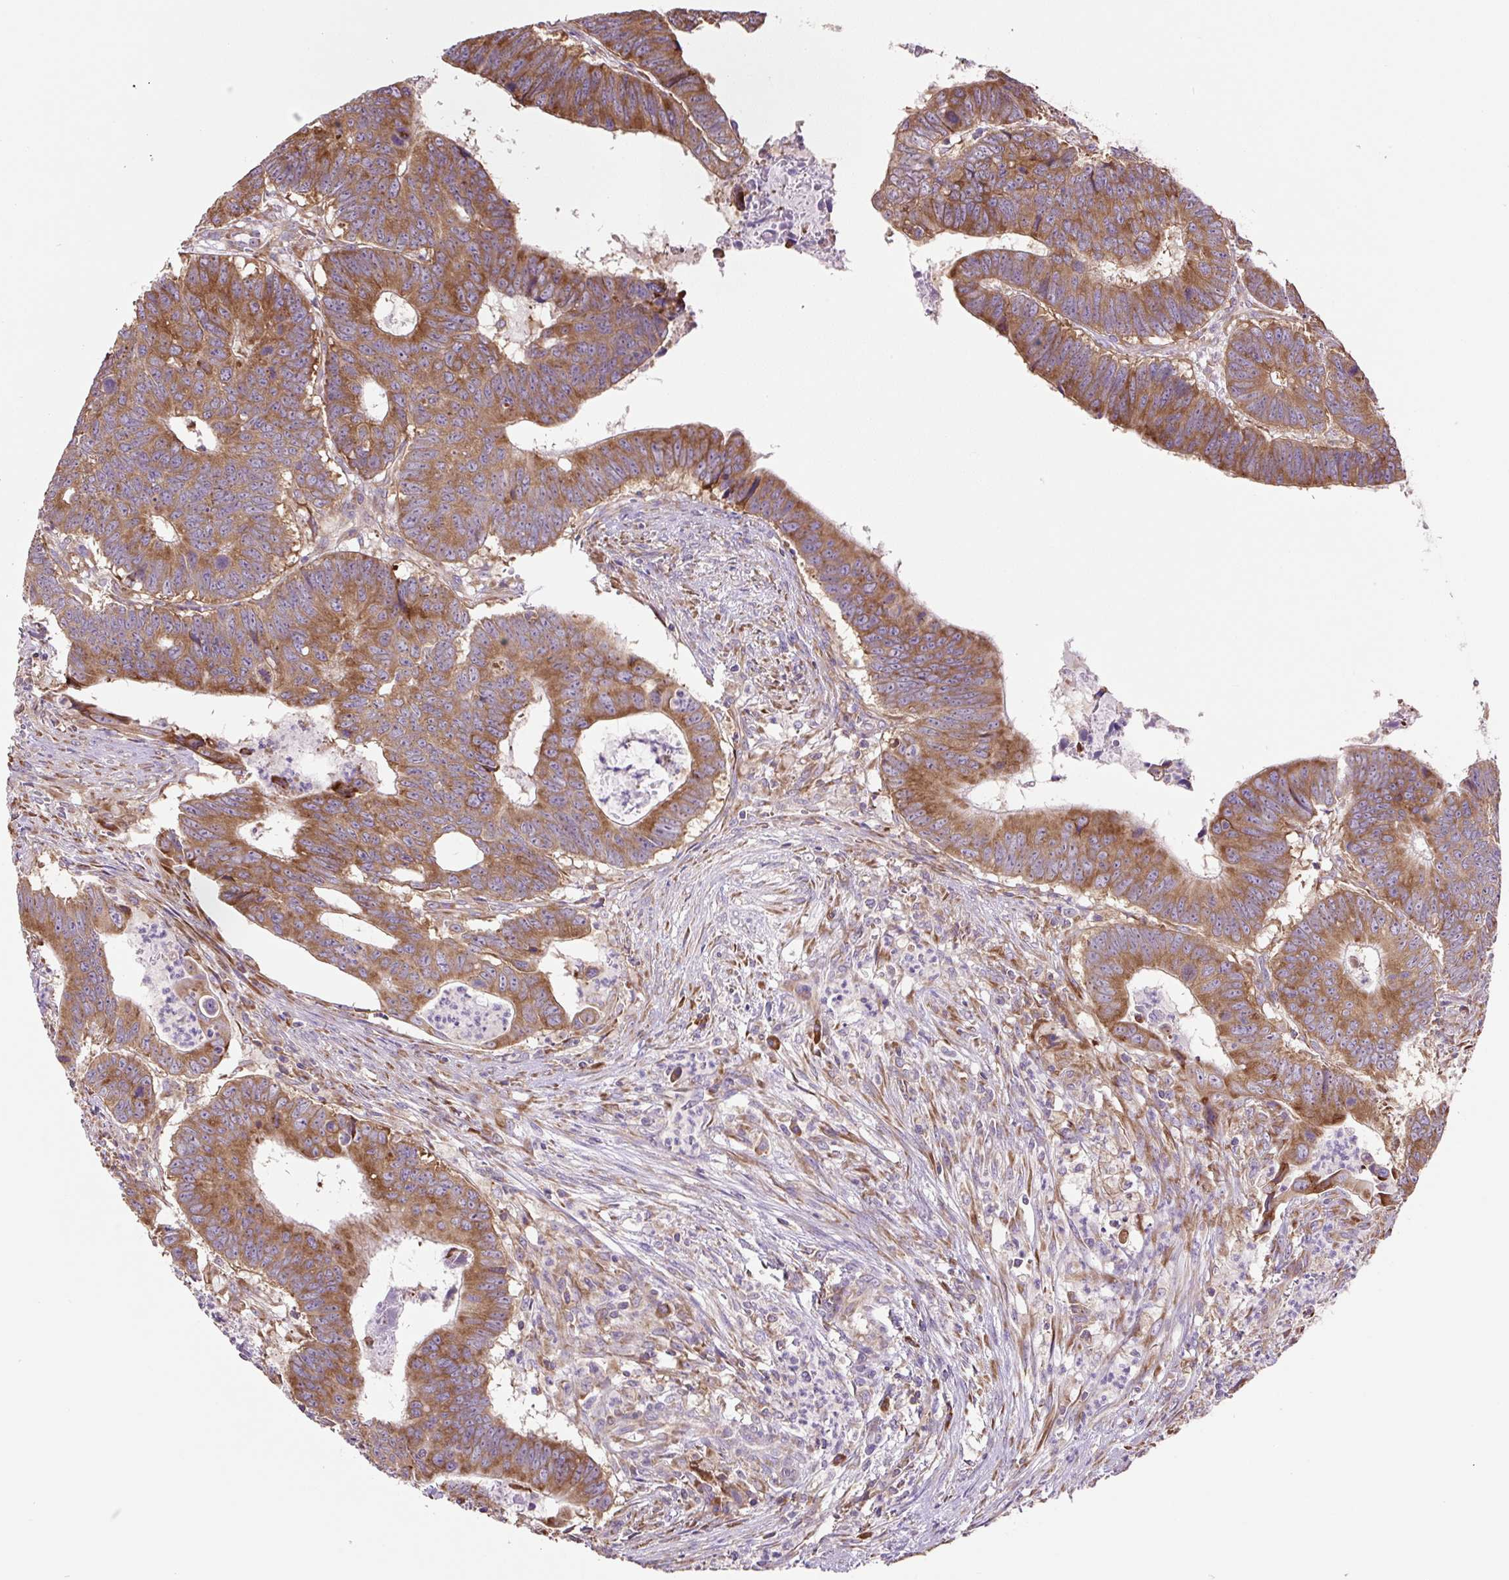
{"staining": {"intensity": "moderate", "quantity": ">75%", "location": "cytoplasmic/membranous"}, "tissue": "colorectal cancer", "cell_type": "Tumor cells", "image_type": "cancer", "snomed": [{"axis": "morphology", "description": "Adenocarcinoma, NOS"}, {"axis": "topography", "description": "Colon"}], "caption": "A histopathology image showing moderate cytoplasmic/membranous staining in approximately >75% of tumor cells in adenocarcinoma (colorectal), as visualized by brown immunohistochemical staining.", "gene": "RPS23", "patient": {"sex": "male", "age": 62}}